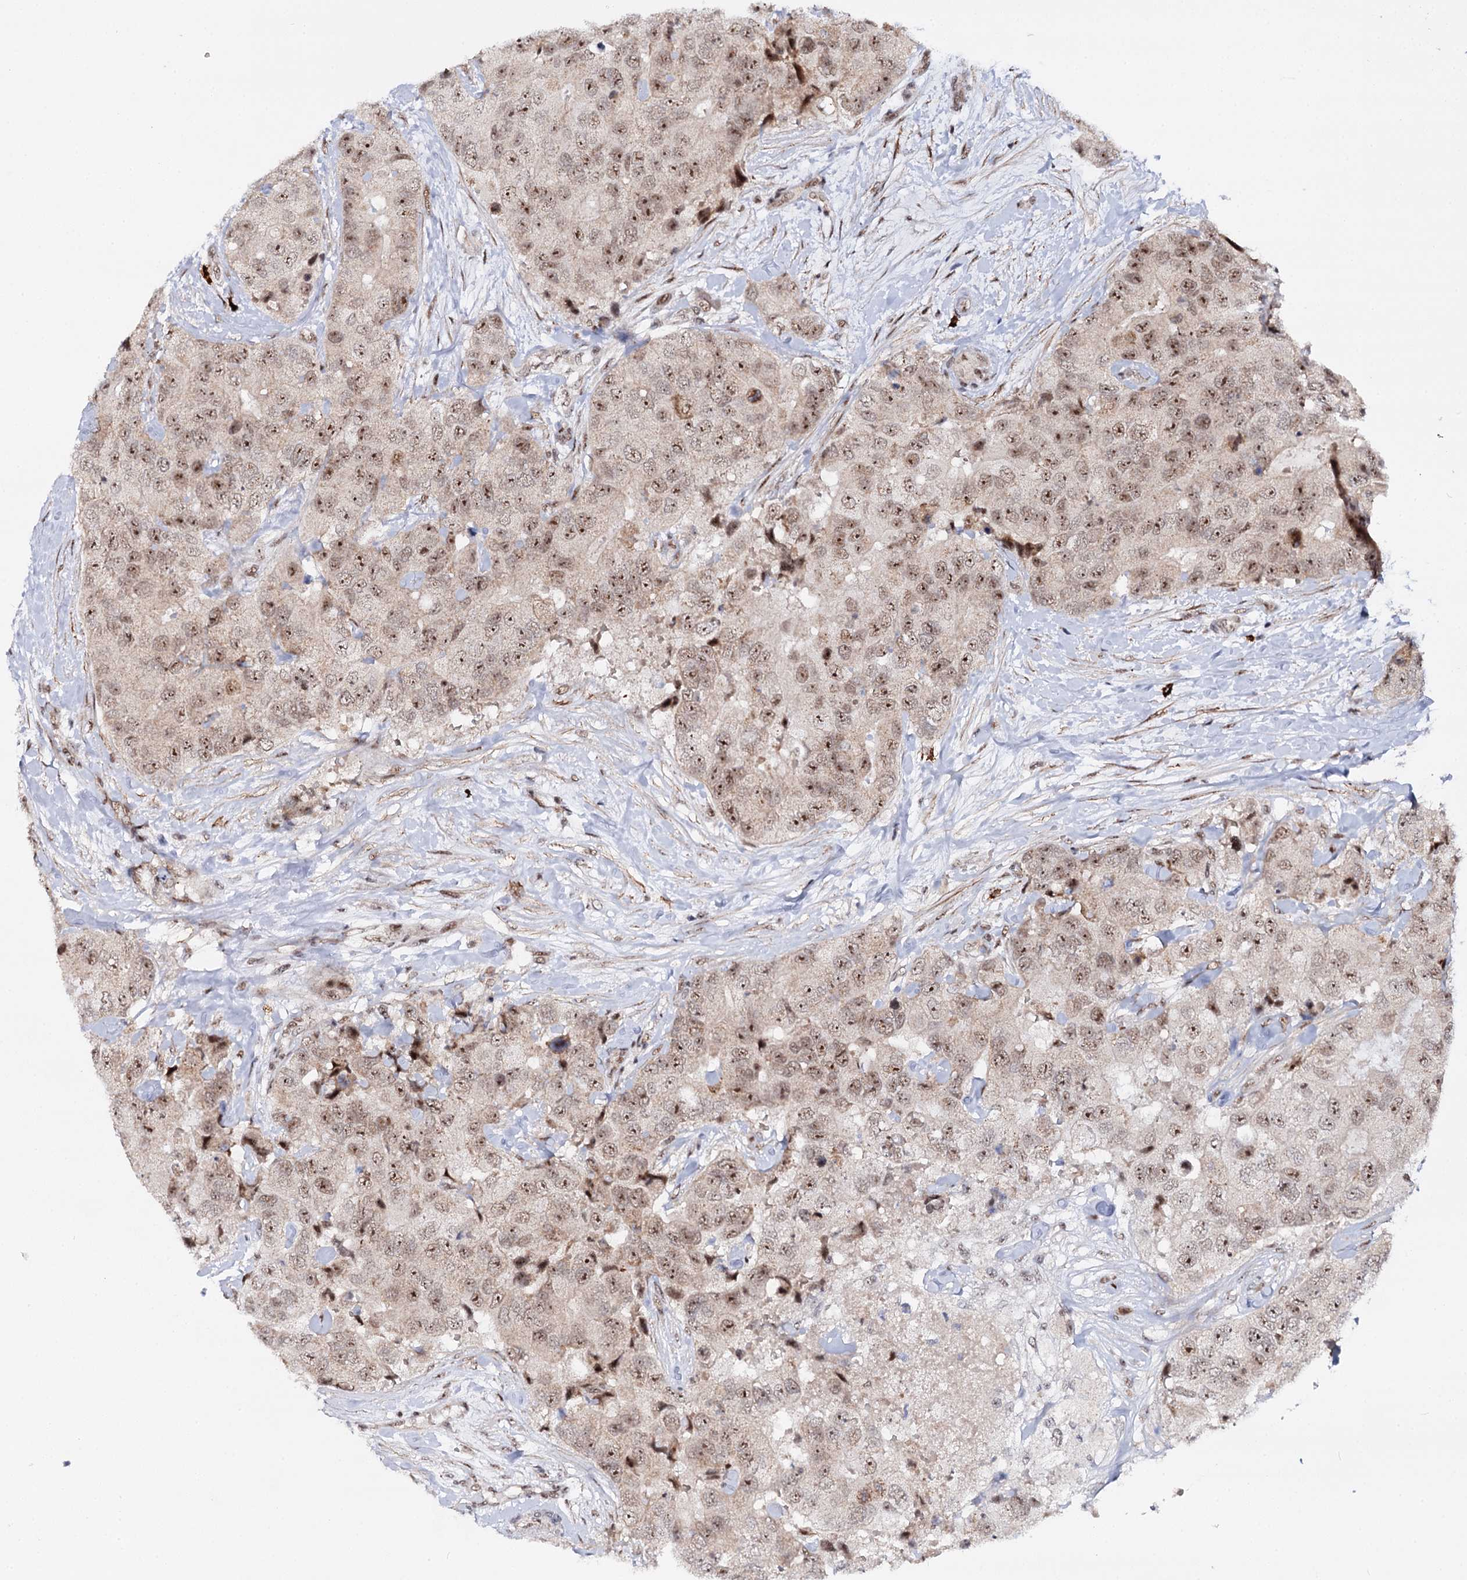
{"staining": {"intensity": "moderate", "quantity": ">75%", "location": "nuclear"}, "tissue": "breast cancer", "cell_type": "Tumor cells", "image_type": "cancer", "snomed": [{"axis": "morphology", "description": "Duct carcinoma"}, {"axis": "topography", "description": "Breast"}], "caption": "Breast cancer stained for a protein shows moderate nuclear positivity in tumor cells.", "gene": "BUD13", "patient": {"sex": "female", "age": 62}}